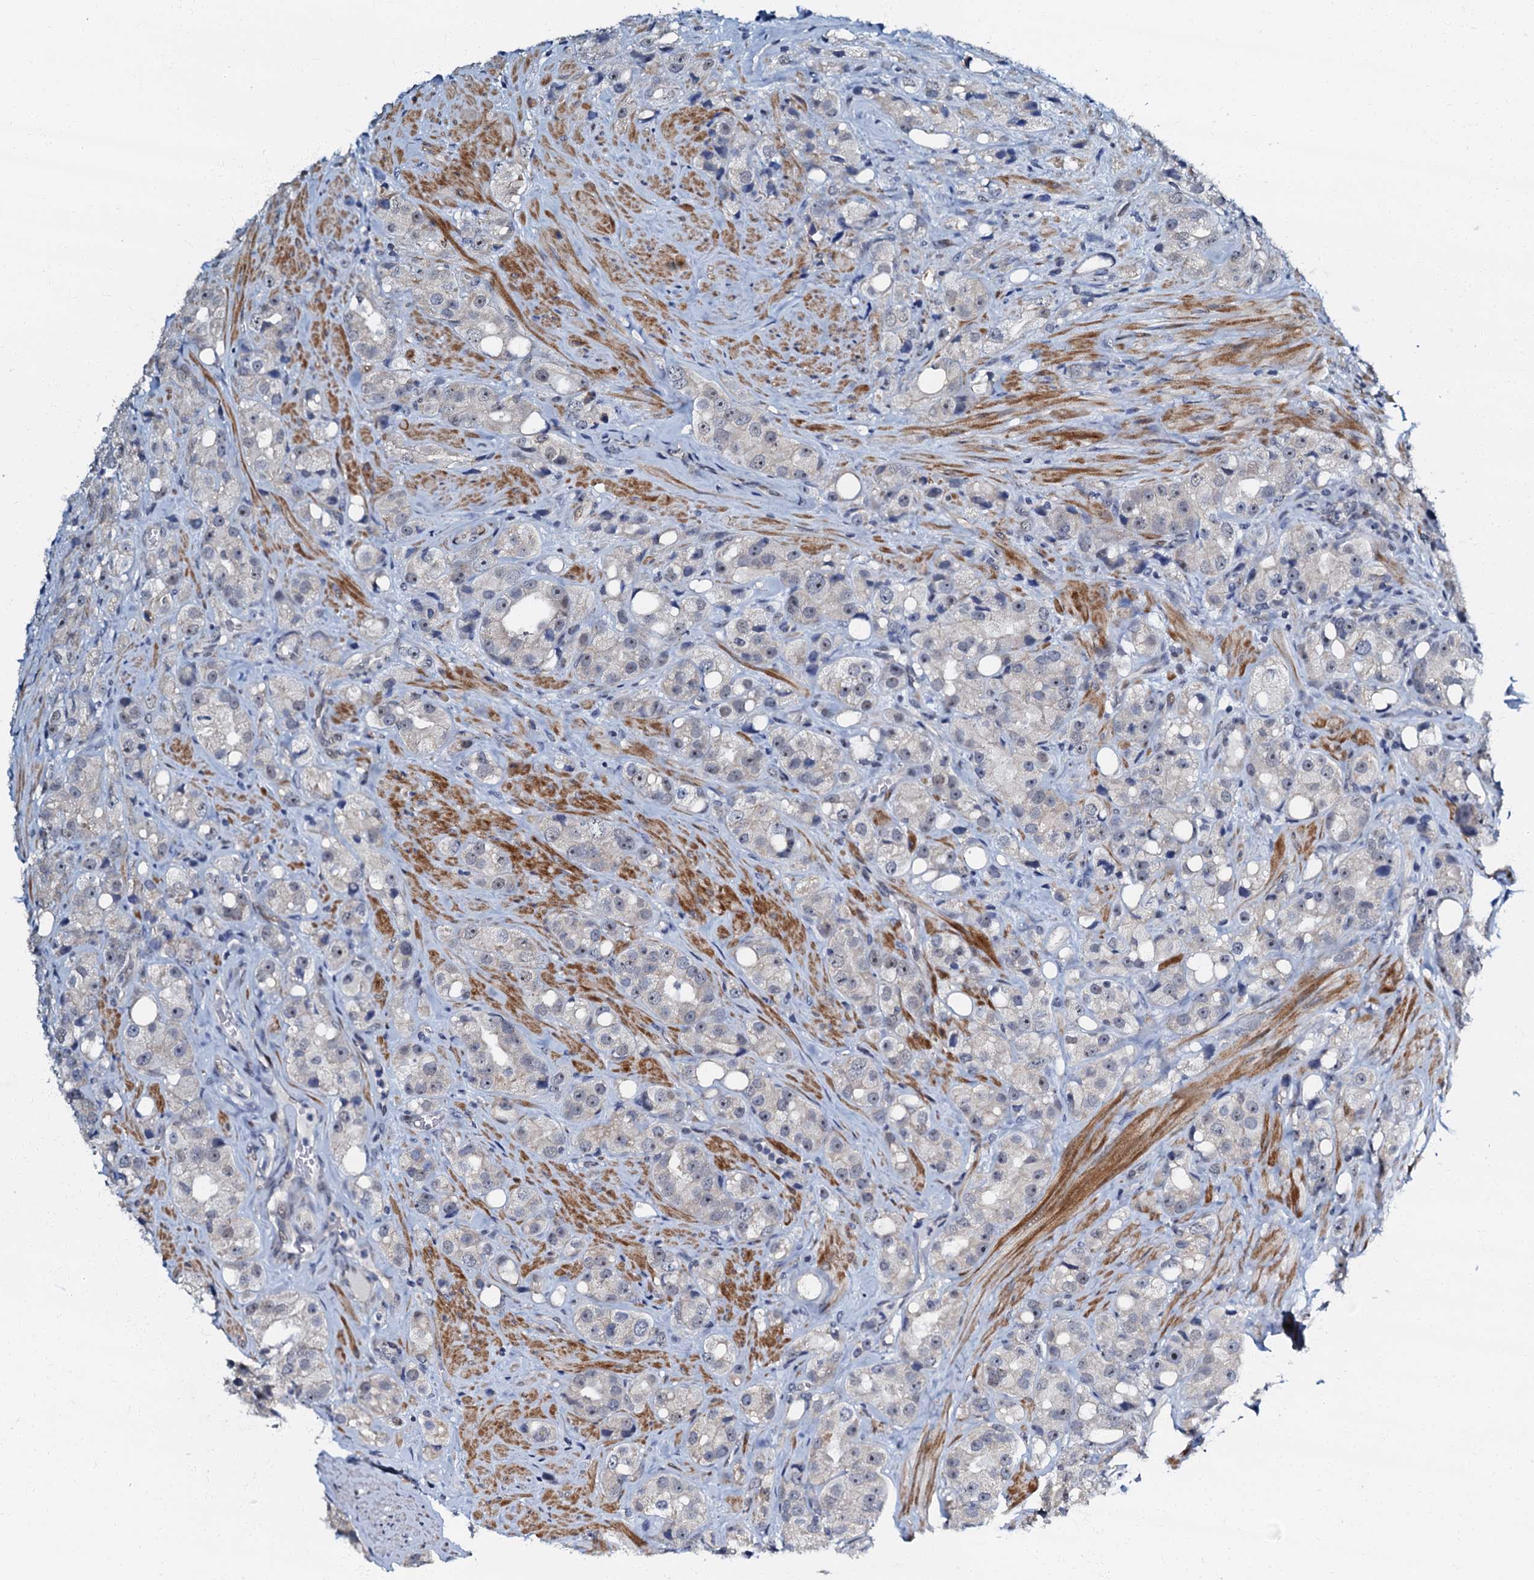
{"staining": {"intensity": "negative", "quantity": "none", "location": "none"}, "tissue": "prostate cancer", "cell_type": "Tumor cells", "image_type": "cancer", "snomed": [{"axis": "morphology", "description": "Adenocarcinoma, NOS"}, {"axis": "topography", "description": "Prostate"}], "caption": "Immunohistochemistry (IHC) photomicrograph of neoplastic tissue: prostate adenocarcinoma stained with DAB (3,3'-diaminobenzidine) shows no significant protein expression in tumor cells.", "gene": "OLAH", "patient": {"sex": "male", "age": 79}}